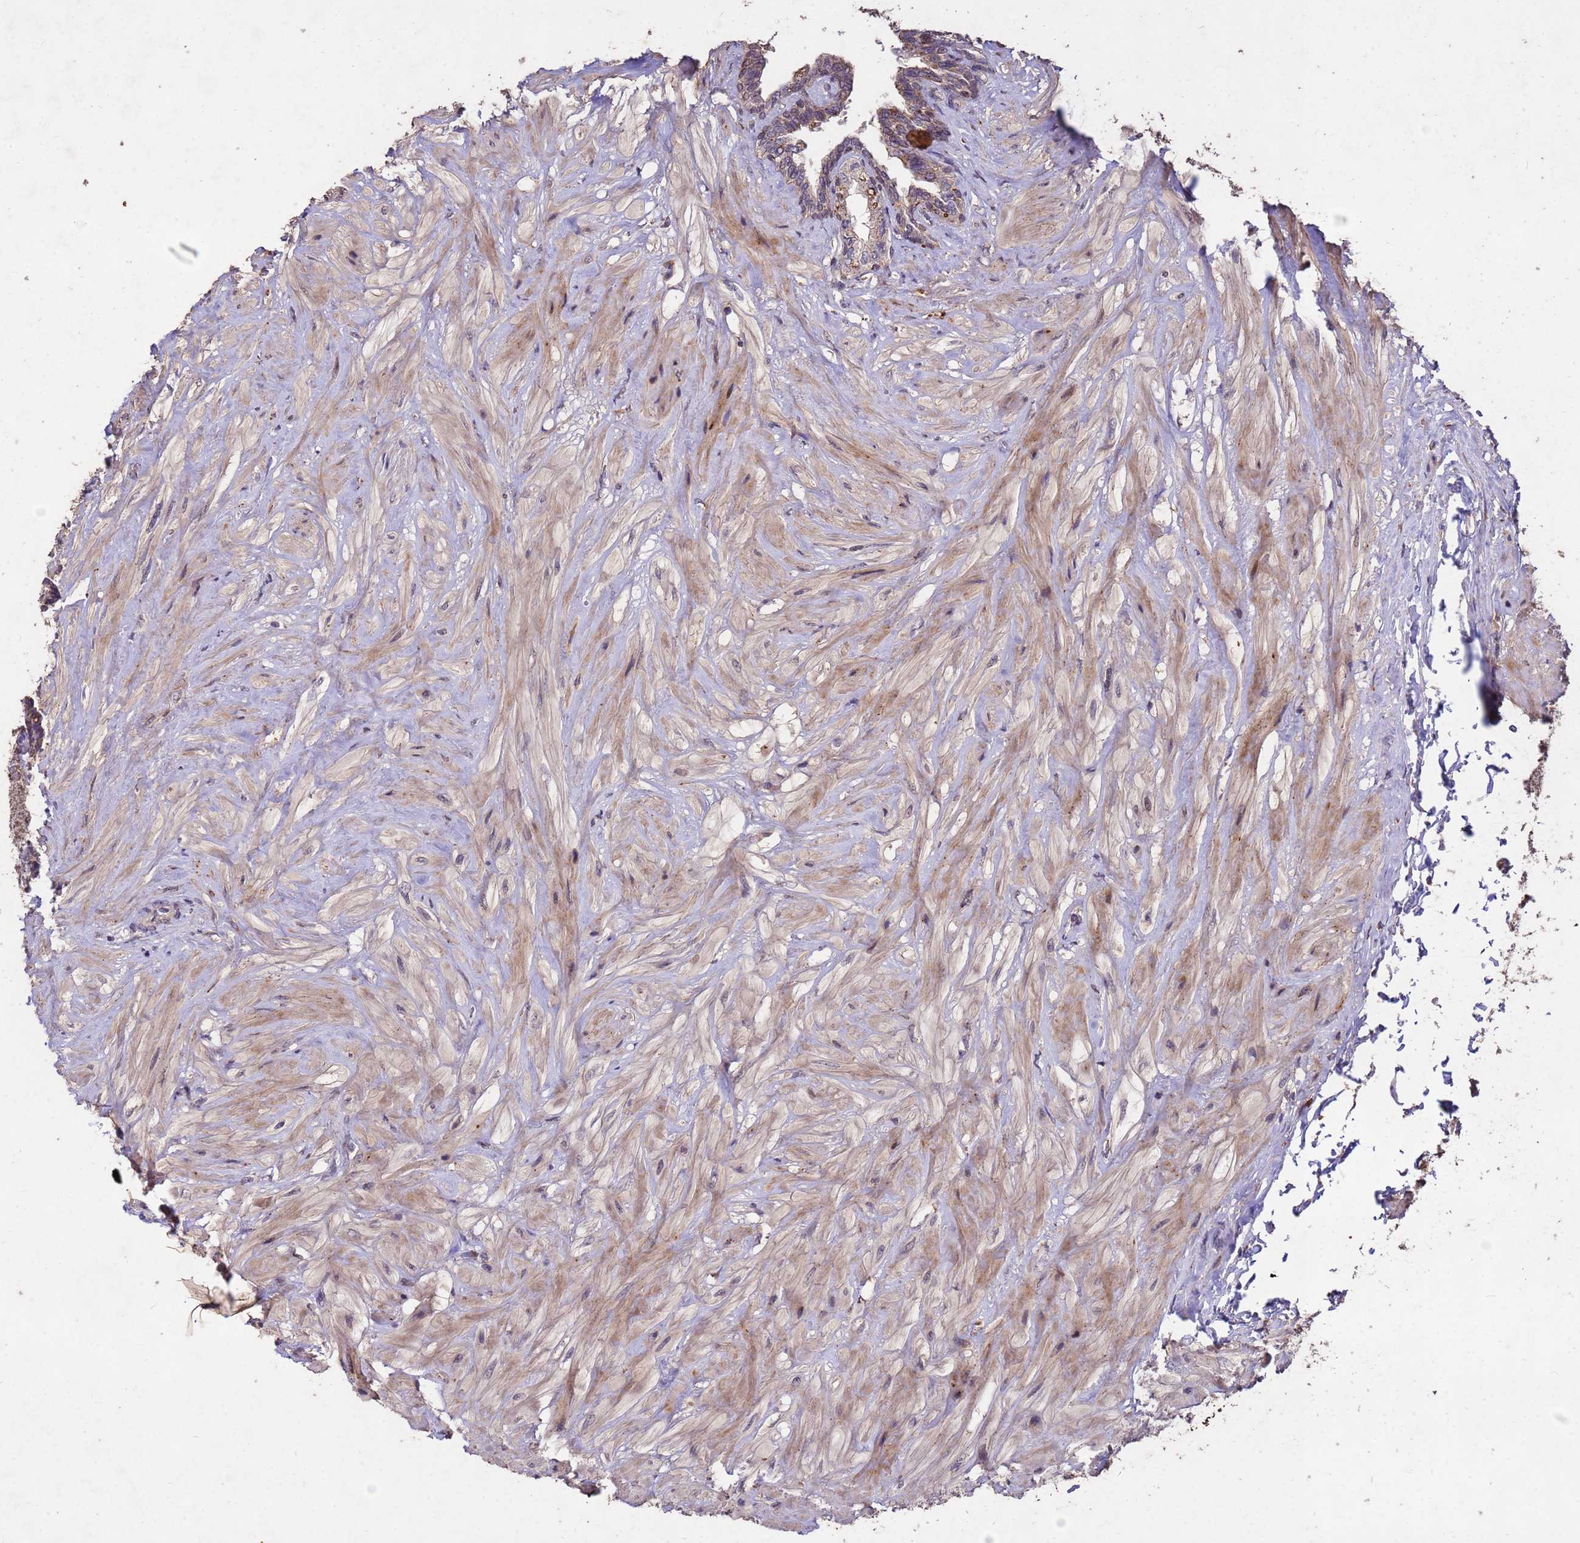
{"staining": {"intensity": "moderate", "quantity": "<25%", "location": "cytoplasmic/membranous"}, "tissue": "seminal vesicle", "cell_type": "Glandular cells", "image_type": "normal", "snomed": [{"axis": "morphology", "description": "Normal tissue, NOS"}, {"axis": "topography", "description": "Seminal veicle"}, {"axis": "topography", "description": "Peripheral nerve tissue"}], "caption": "A histopathology image showing moderate cytoplasmic/membranous expression in approximately <25% of glandular cells in unremarkable seminal vesicle, as visualized by brown immunohistochemical staining.", "gene": "TOR4A", "patient": {"sex": "male", "age": 60}}